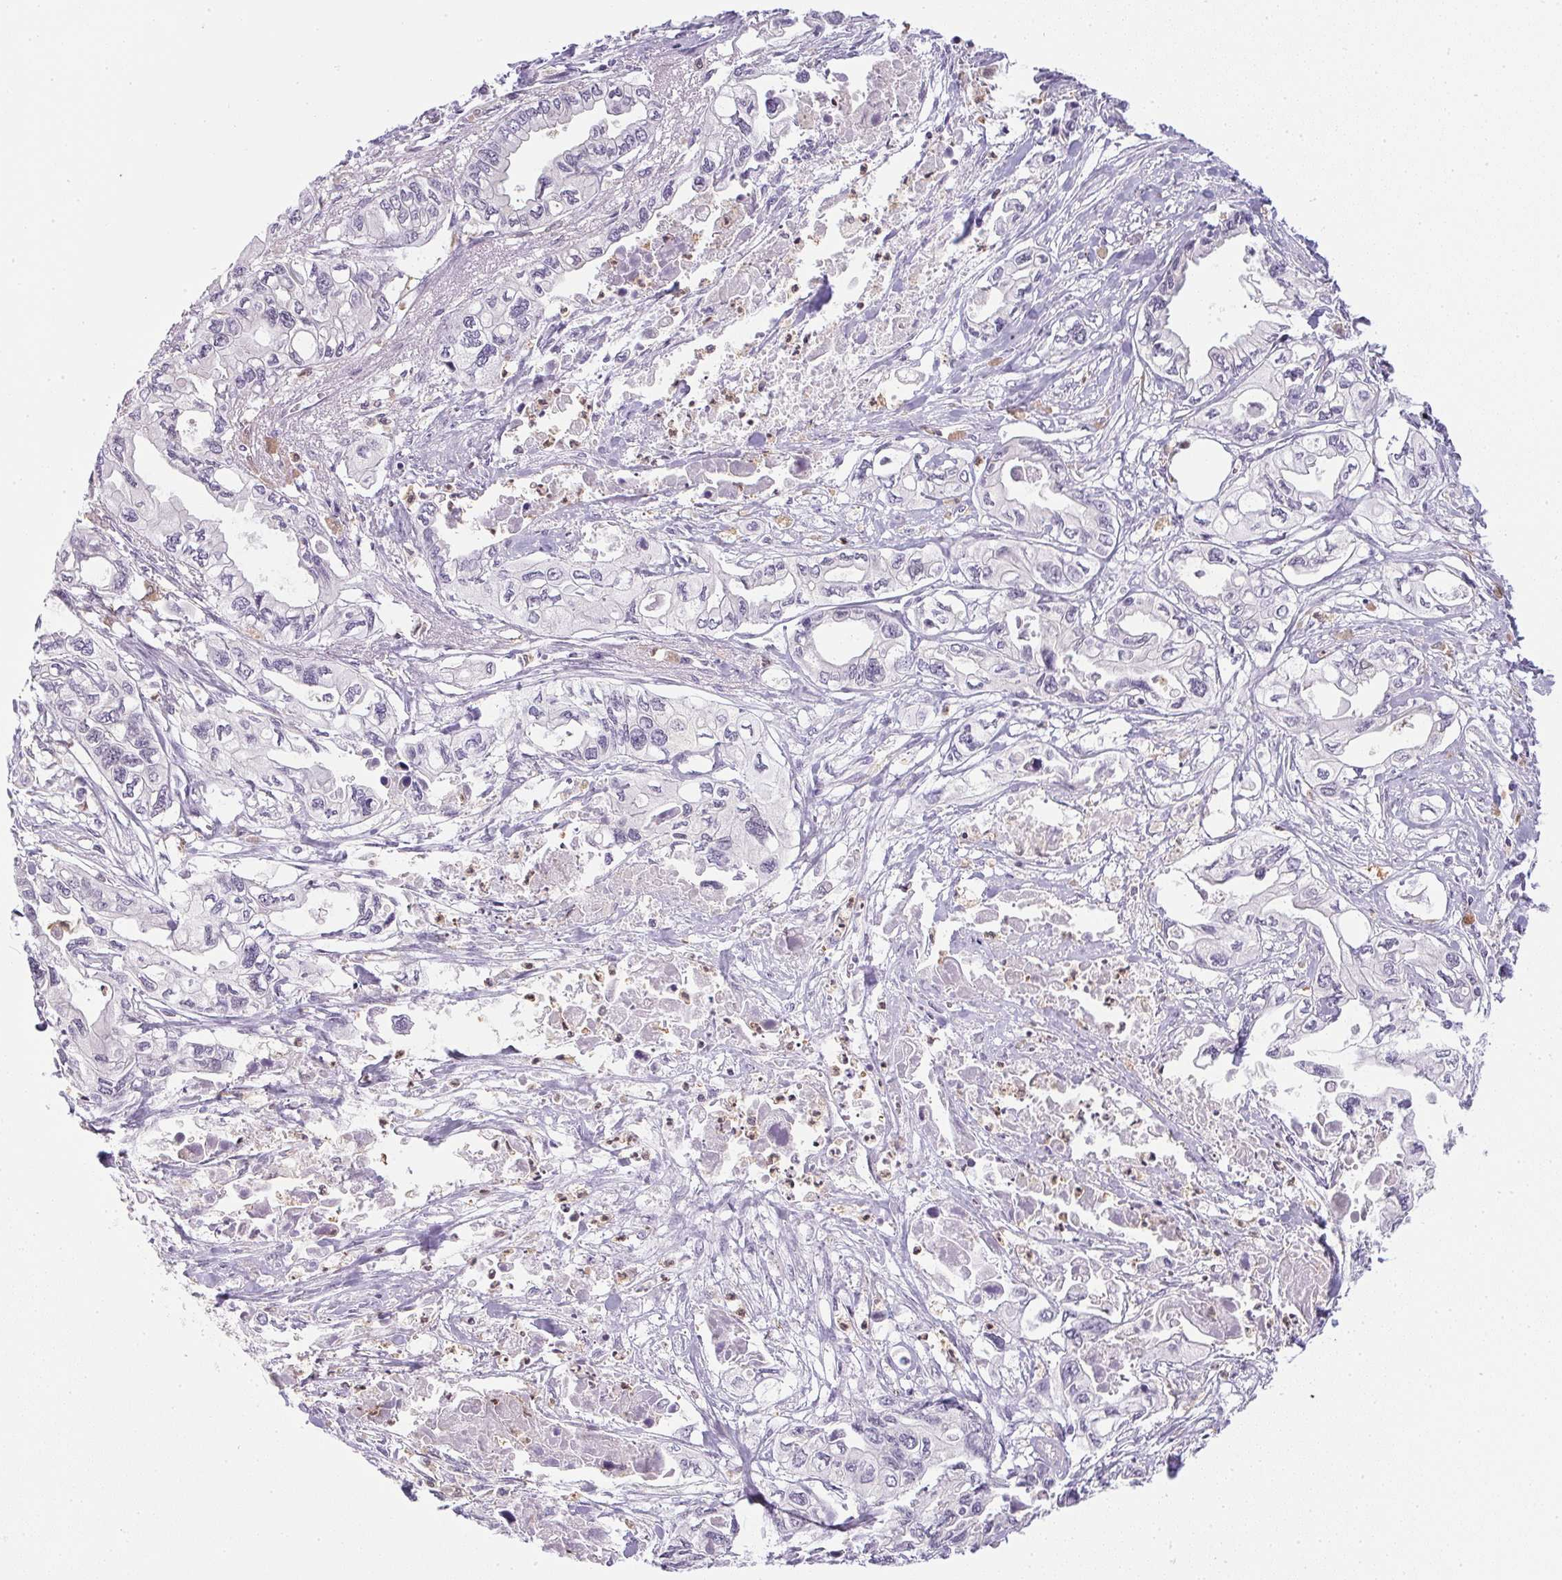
{"staining": {"intensity": "negative", "quantity": "none", "location": "none"}, "tissue": "pancreatic cancer", "cell_type": "Tumor cells", "image_type": "cancer", "snomed": [{"axis": "morphology", "description": "Adenocarcinoma, NOS"}, {"axis": "topography", "description": "Pancreas"}], "caption": "Immunohistochemical staining of human pancreatic cancer displays no significant positivity in tumor cells.", "gene": "DNAJC5G", "patient": {"sex": "male", "age": 68}}